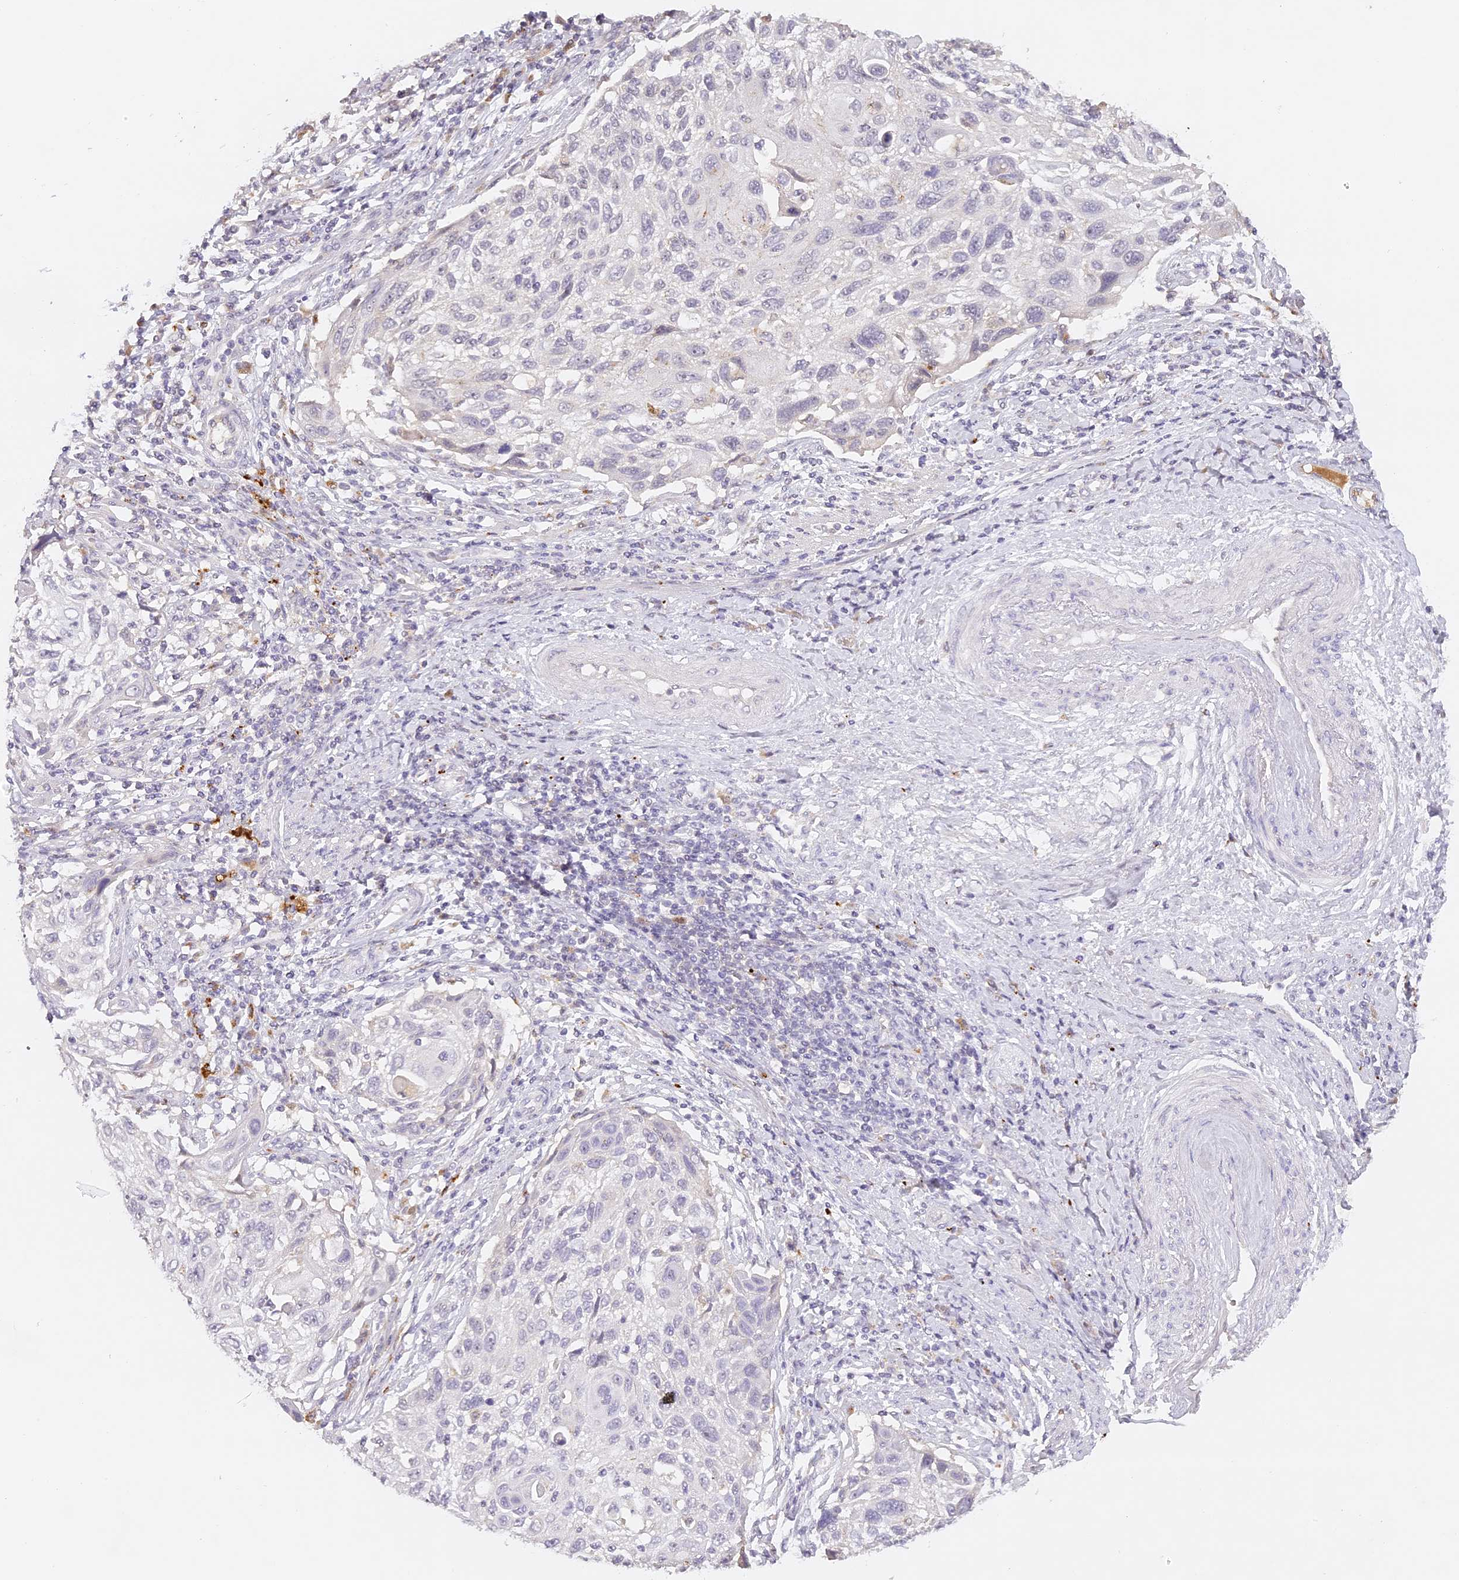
{"staining": {"intensity": "negative", "quantity": "none", "location": "none"}, "tissue": "cervical cancer", "cell_type": "Tumor cells", "image_type": "cancer", "snomed": [{"axis": "morphology", "description": "Squamous cell carcinoma, NOS"}, {"axis": "topography", "description": "Cervix"}], "caption": "Micrograph shows no significant protein staining in tumor cells of cervical cancer.", "gene": "ELL3", "patient": {"sex": "female", "age": 70}}